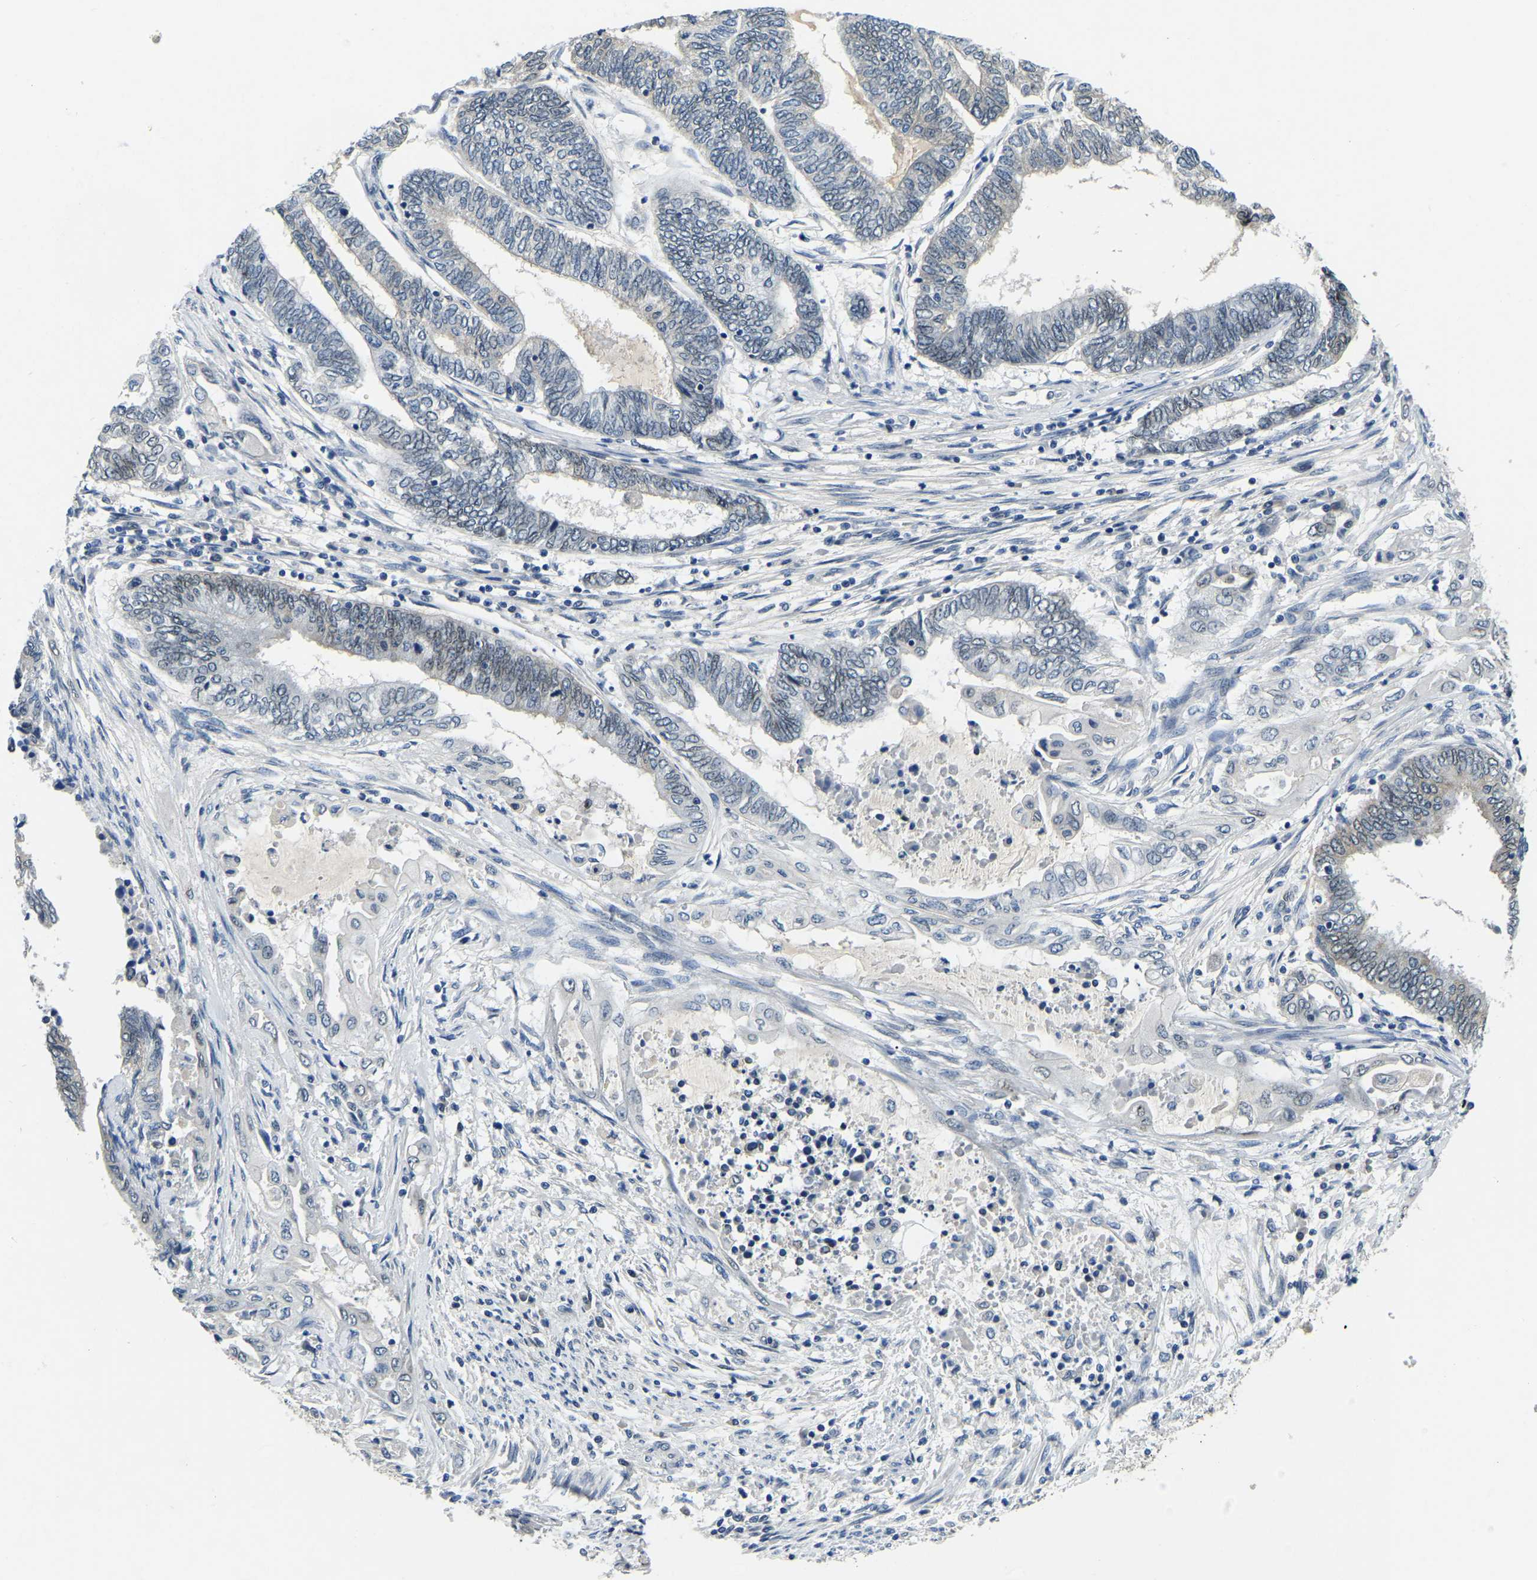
{"staining": {"intensity": "negative", "quantity": "none", "location": "none"}, "tissue": "endometrial cancer", "cell_type": "Tumor cells", "image_type": "cancer", "snomed": [{"axis": "morphology", "description": "Adenocarcinoma, NOS"}, {"axis": "topography", "description": "Uterus"}, {"axis": "topography", "description": "Endometrium"}], "caption": "The photomicrograph demonstrates no significant positivity in tumor cells of endometrial adenocarcinoma.", "gene": "RANBP2", "patient": {"sex": "female", "age": 70}}